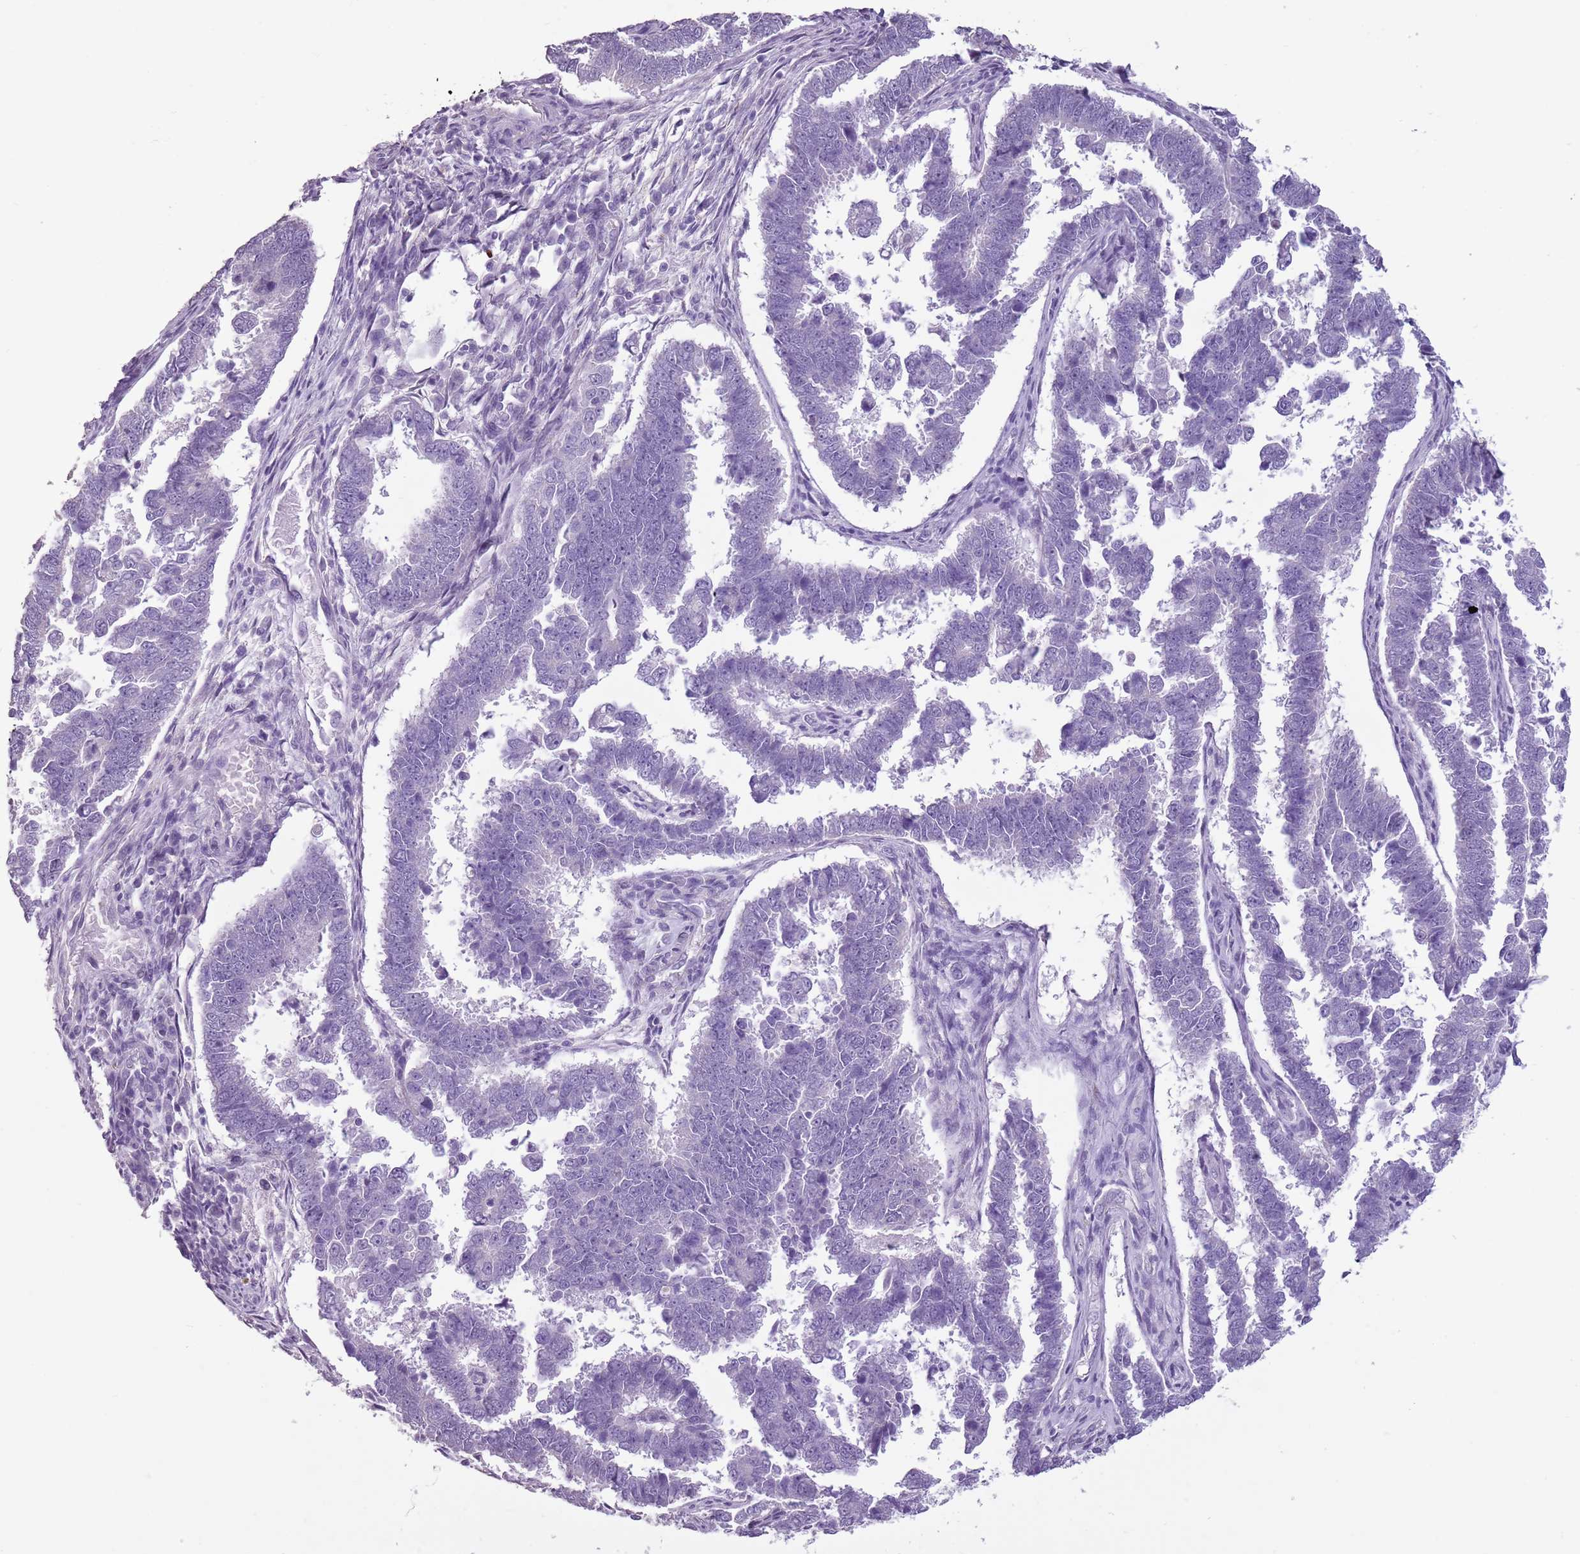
{"staining": {"intensity": "negative", "quantity": "none", "location": "none"}, "tissue": "endometrial cancer", "cell_type": "Tumor cells", "image_type": "cancer", "snomed": [{"axis": "morphology", "description": "Adenocarcinoma, NOS"}, {"axis": "topography", "description": "Endometrium"}], "caption": "Immunohistochemical staining of endometrial adenocarcinoma exhibits no significant staining in tumor cells. The staining was performed using DAB to visualize the protein expression in brown, while the nuclei were stained in blue with hematoxylin (Magnification: 20x).", "gene": "CELF6", "patient": {"sex": "female", "age": 75}}